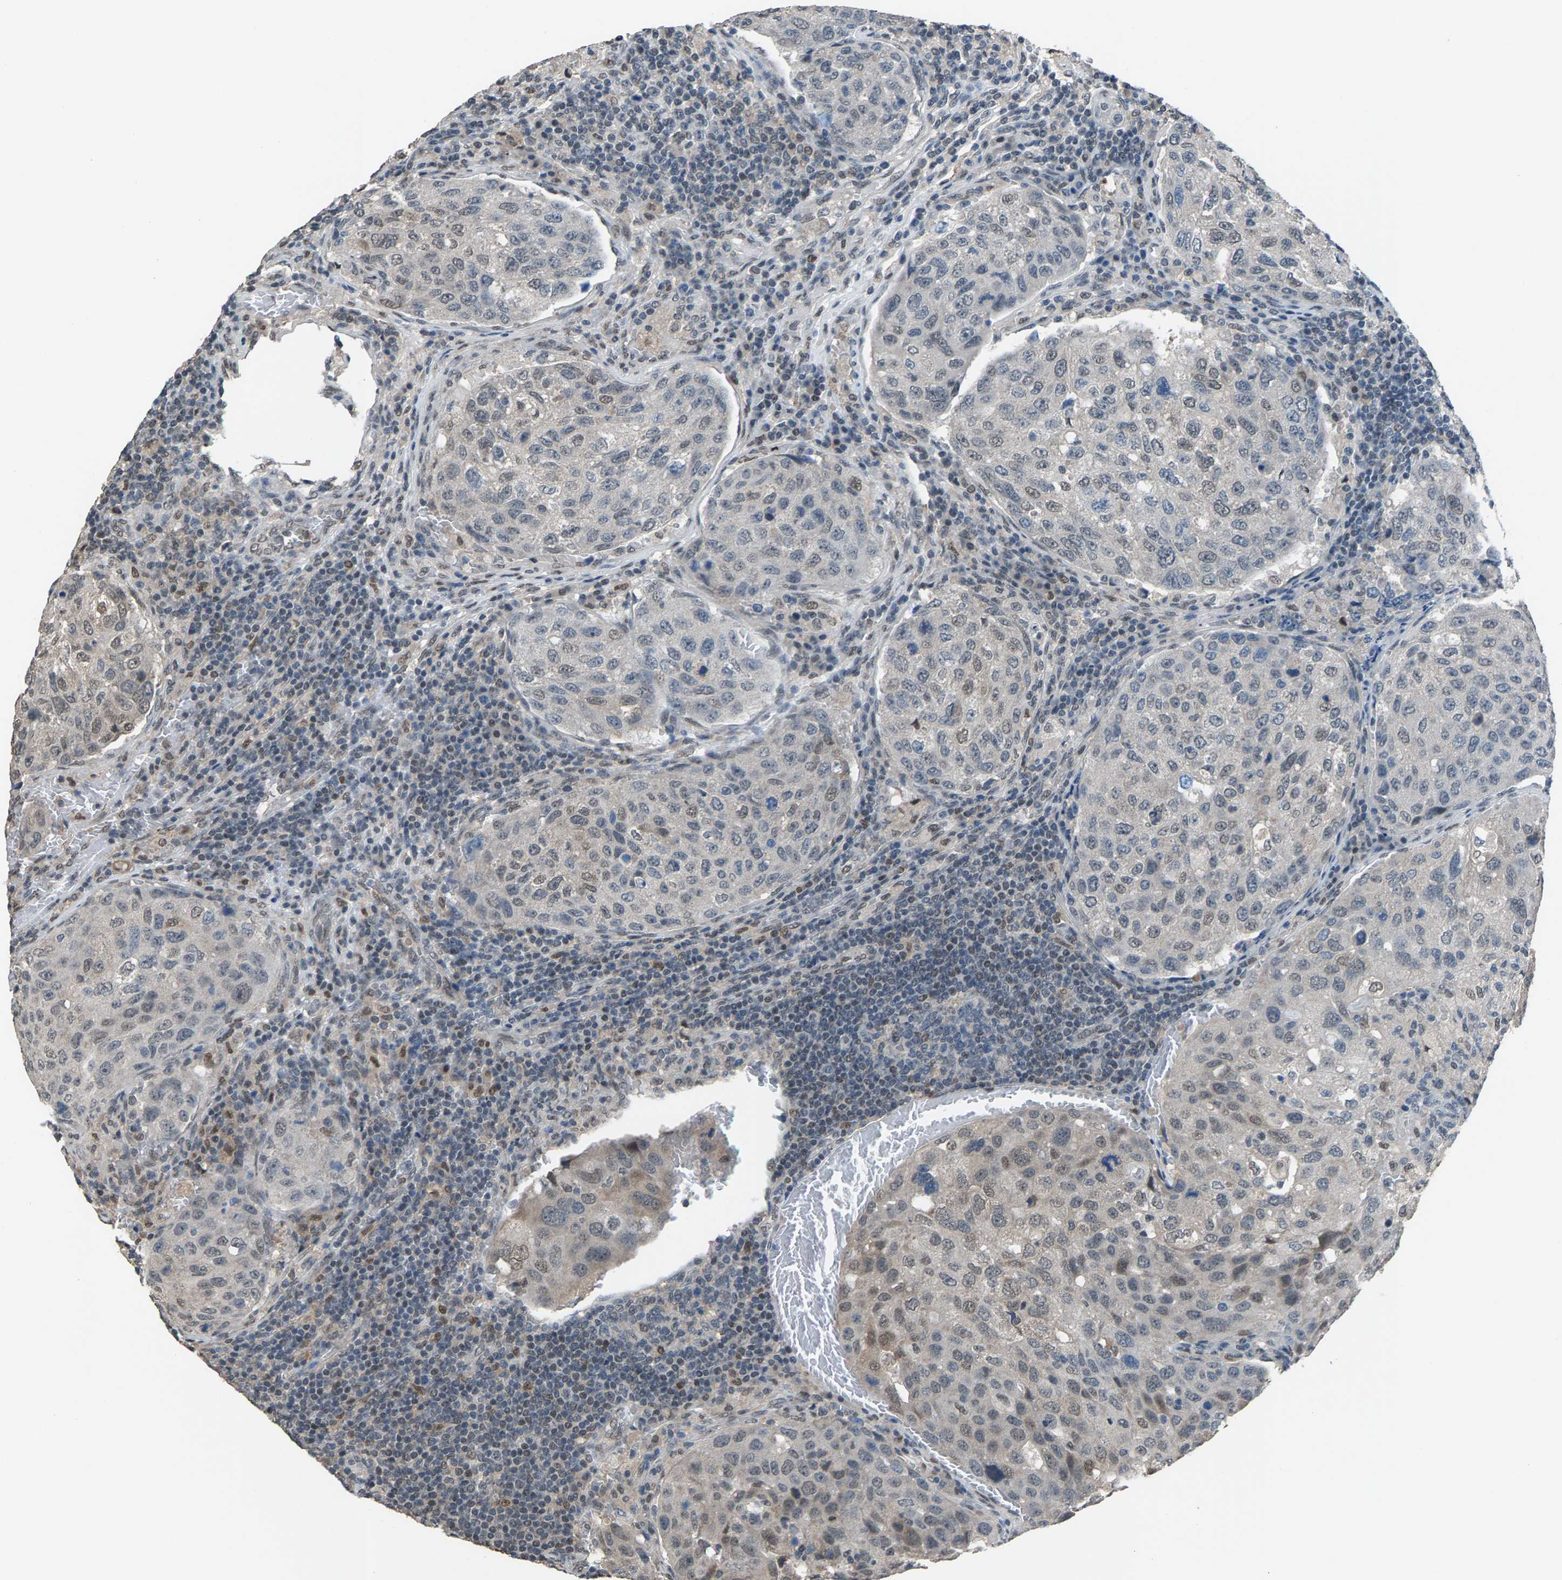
{"staining": {"intensity": "weak", "quantity": "<25%", "location": "cytoplasmic/membranous,nuclear"}, "tissue": "urothelial cancer", "cell_type": "Tumor cells", "image_type": "cancer", "snomed": [{"axis": "morphology", "description": "Urothelial carcinoma, High grade"}, {"axis": "topography", "description": "Lymph node"}, {"axis": "topography", "description": "Urinary bladder"}], "caption": "This is a image of IHC staining of high-grade urothelial carcinoma, which shows no expression in tumor cells.", "gene": "ZNF276", "patient": {"sex": "male", "age": 51}}